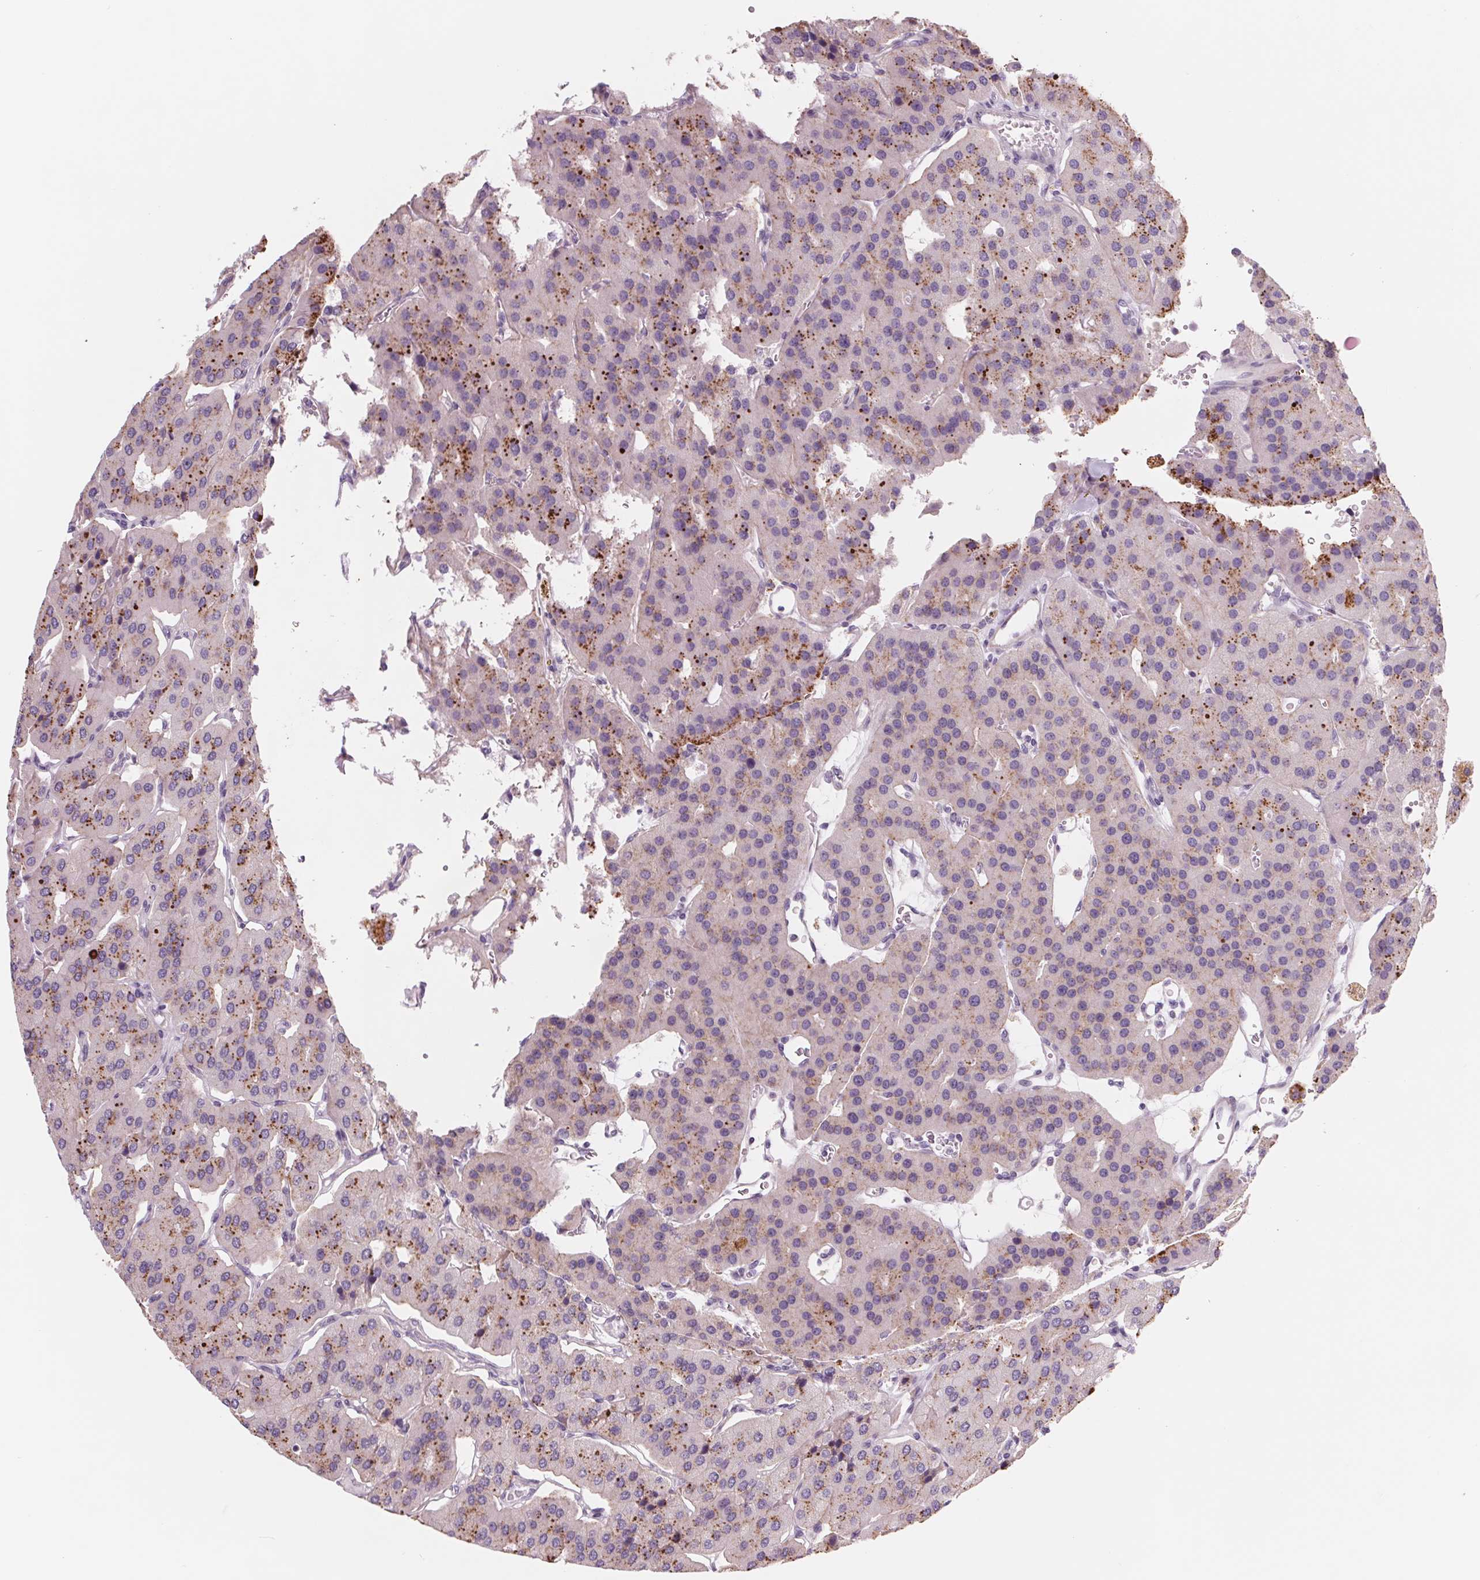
{"staining": {"intensity": "moderate", "quantity": "<25%", "location": "cytoplasmic/membranous"}, "tissue": "parathyroid gland", "cell_type": "Glandular cells", "image_type": "normal", "snomed": [{"axis": "morphology", "description": "Normal tissue, NOS"}, {"axis": "morphology", "description": "Adenoma, NOS"}, {"axis": "topography", "description": "Parathyroid gland"}], "caption": "Immunohistochemical staining of benign parathyroid gland exhibits <25% levels of moderate cytoplasmic/membranous protein positivity in approximately <25% of glandular cells.", "gene": "SAMD5", "patient": {"sex": "female", "age": 86}}